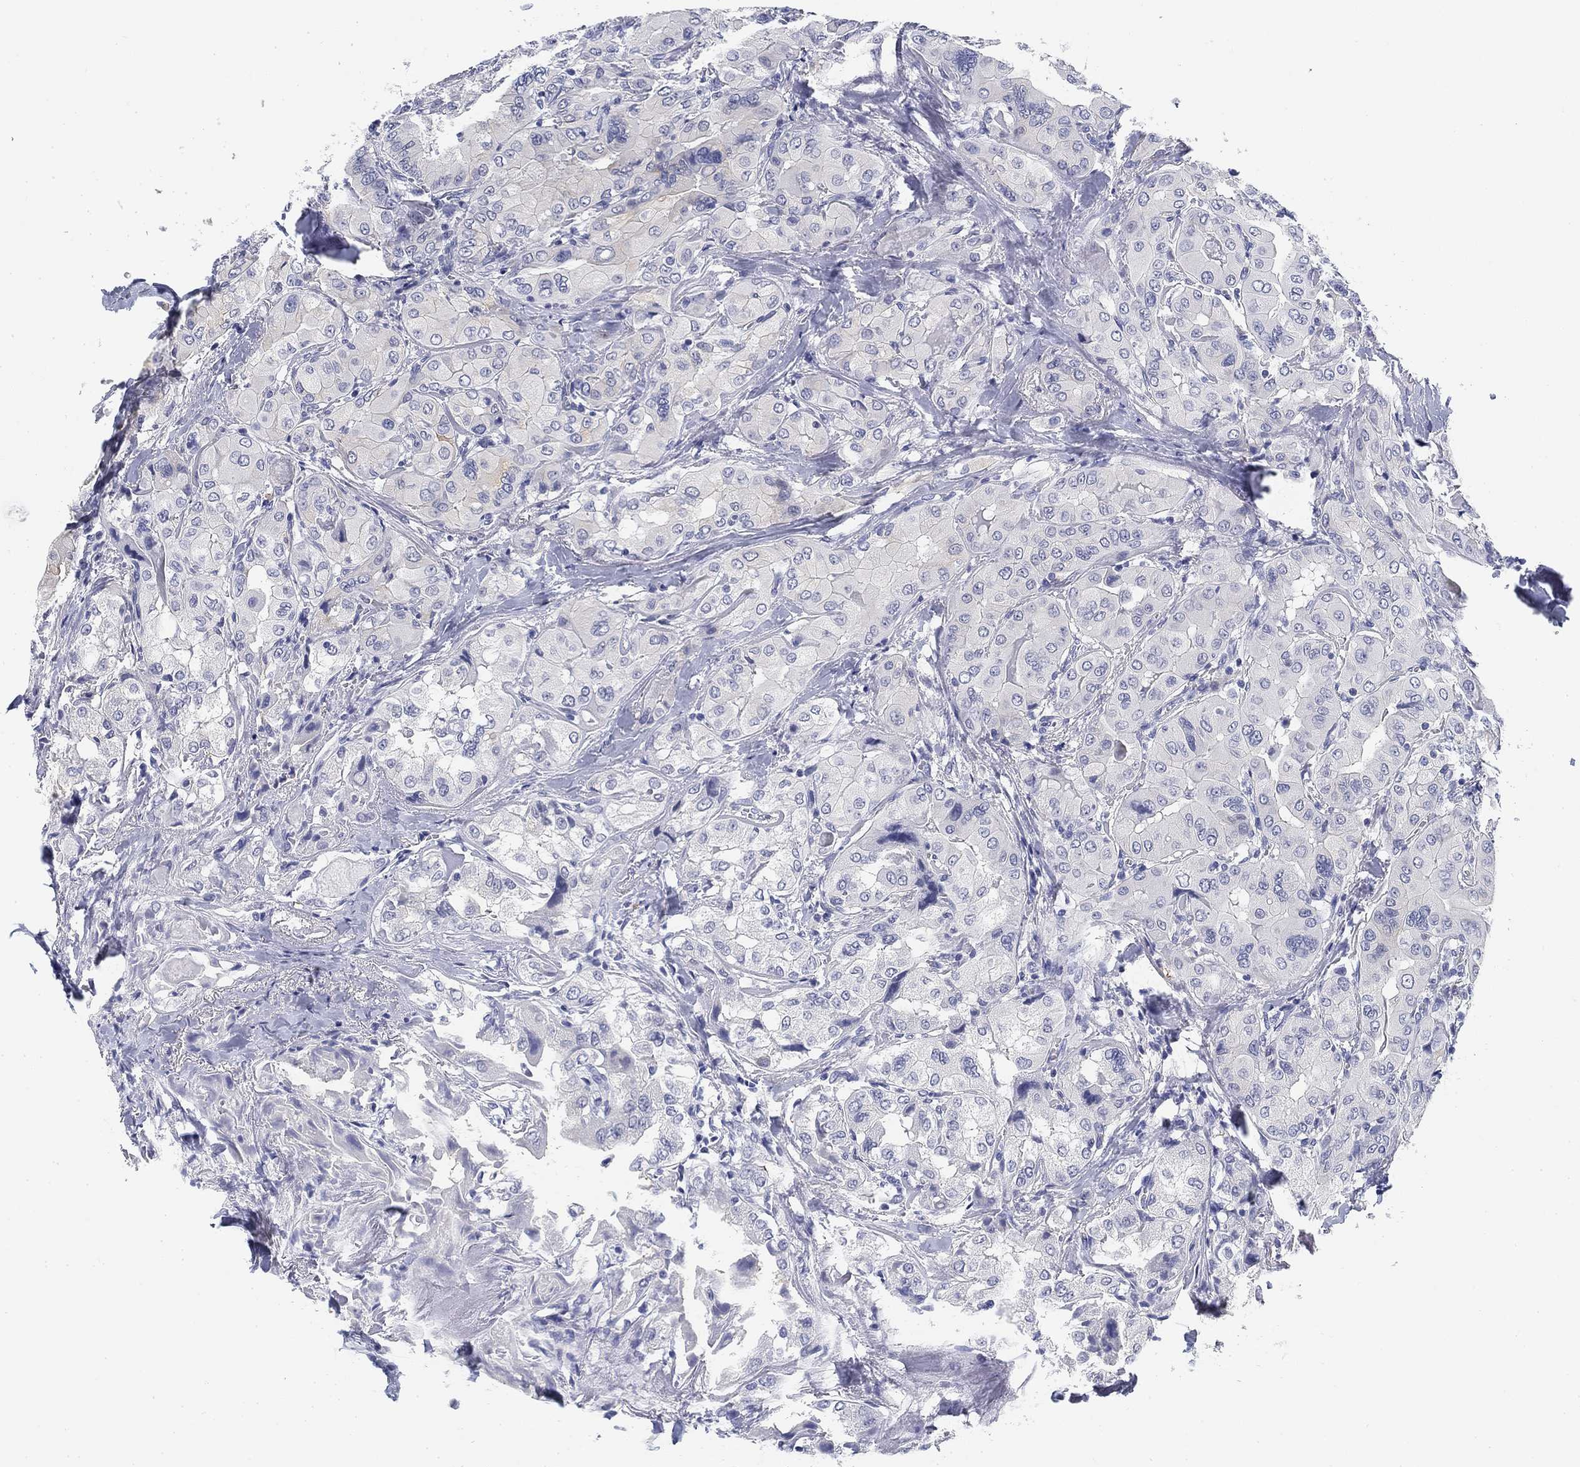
{"staining": {"intensity": "negative", "quantity": "none", "location": "none"}, "tissue": "thyroid cancer", "cell_type": "Tumor cells", "image_type": "cancer", "snomed": [{"axis": "morphology", "description": "Normal tissue, NOS"}, {"axis": "morphology", "description": "Papillary adenocarcinoma, NOS"}, {"axis": "topography", "description": "Thyroid gland"}], "caption": "This is an immunohistochemistry photomicrograph of human papillary adenocarcinoma (thyroid). There is no expression in tumor cells.", "gene": "SLC2A5", "patient": {"sex": "female", "age": 66}}